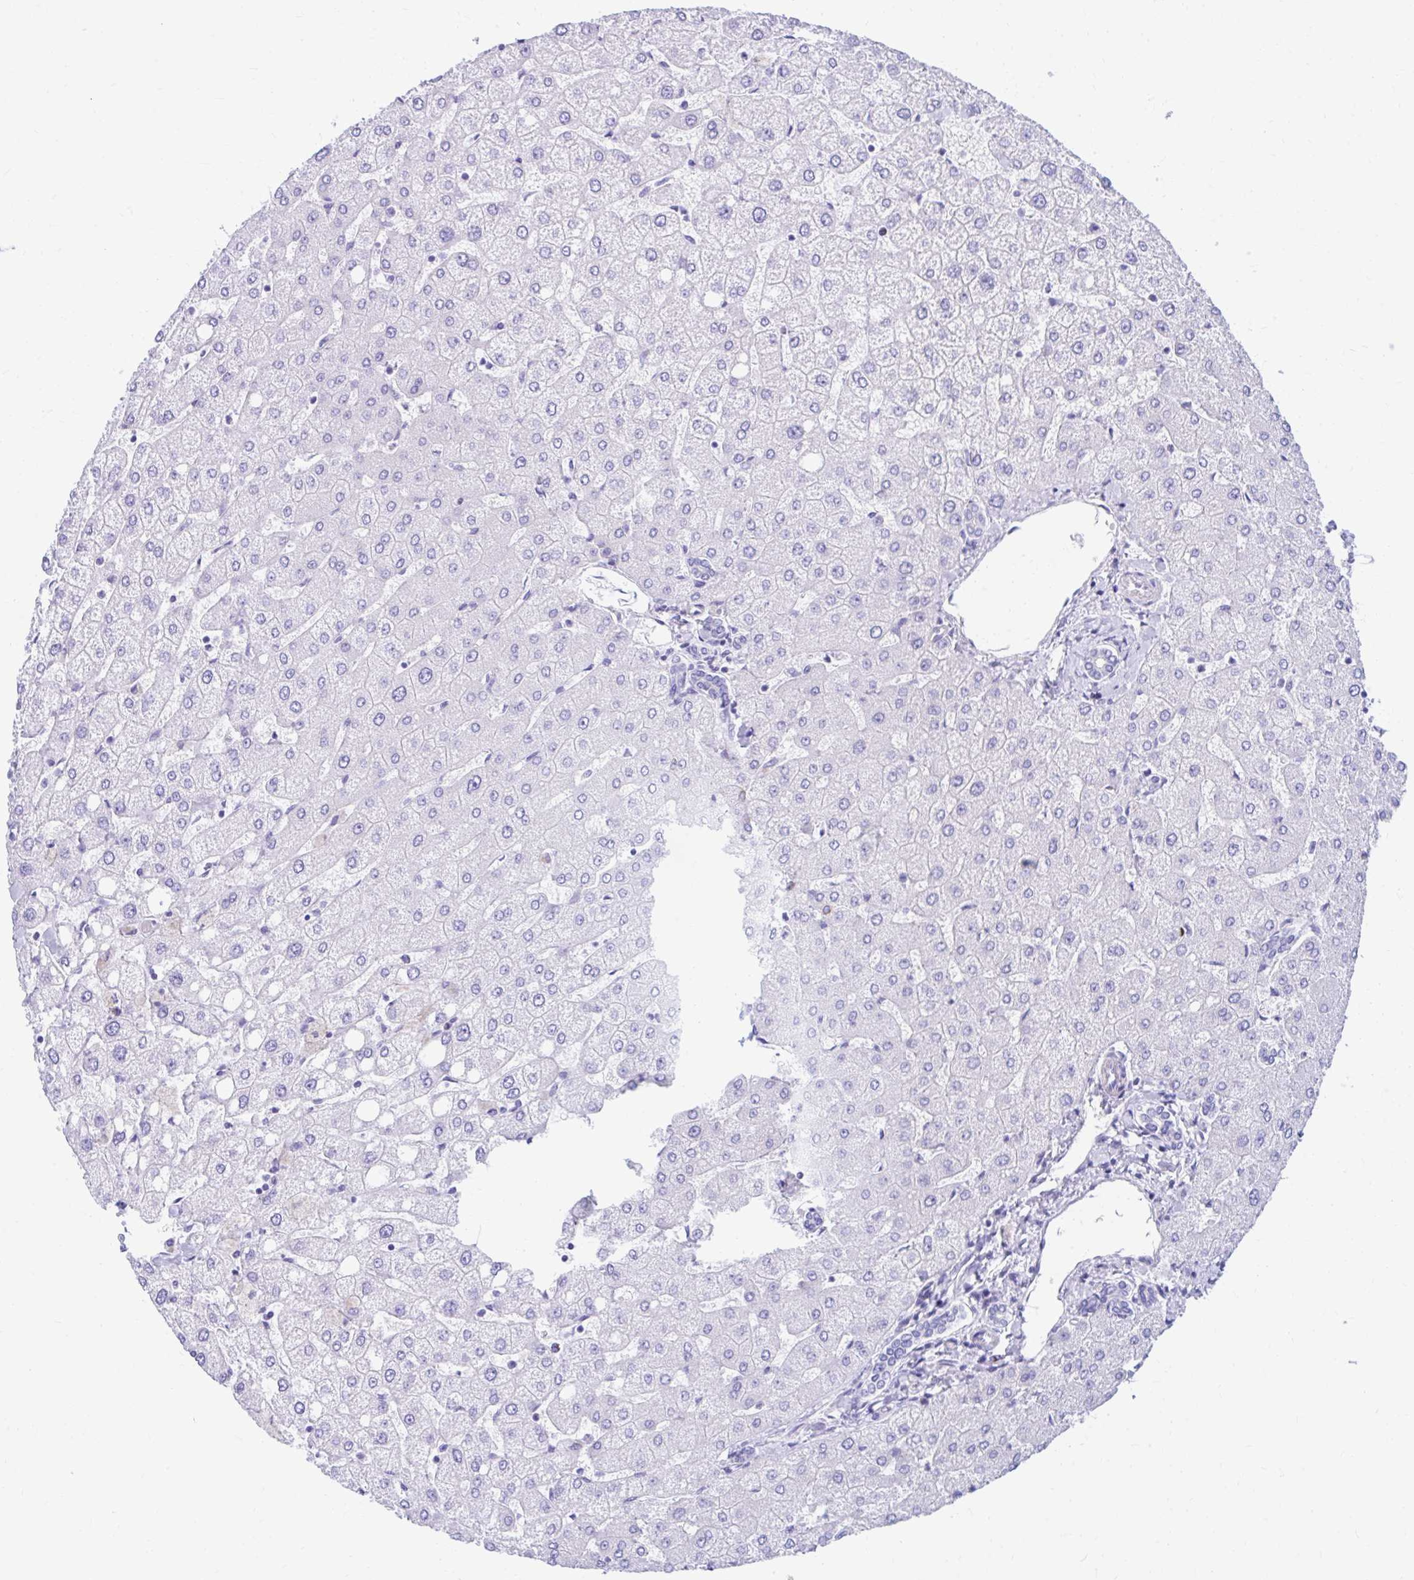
{"staining": {"intensity": "negative", "quantity": "none", "location": "none"}, "tissue": "liver", "cell_type": "Cholangiocytes", "image_type": "normal", "snomed": [{"axis": "morphology", "description": "Normal tissue, NOS"}, {"axis": "topography", "description": "Liver"}], "caption": "DAB (3,3'-diaminobenzidine) immunohistochemical staining of benign human liver reveals no significant staining in cholangiocytes.", "gene": "NSG2", "patient": {"sex": "female", "age": 54}}